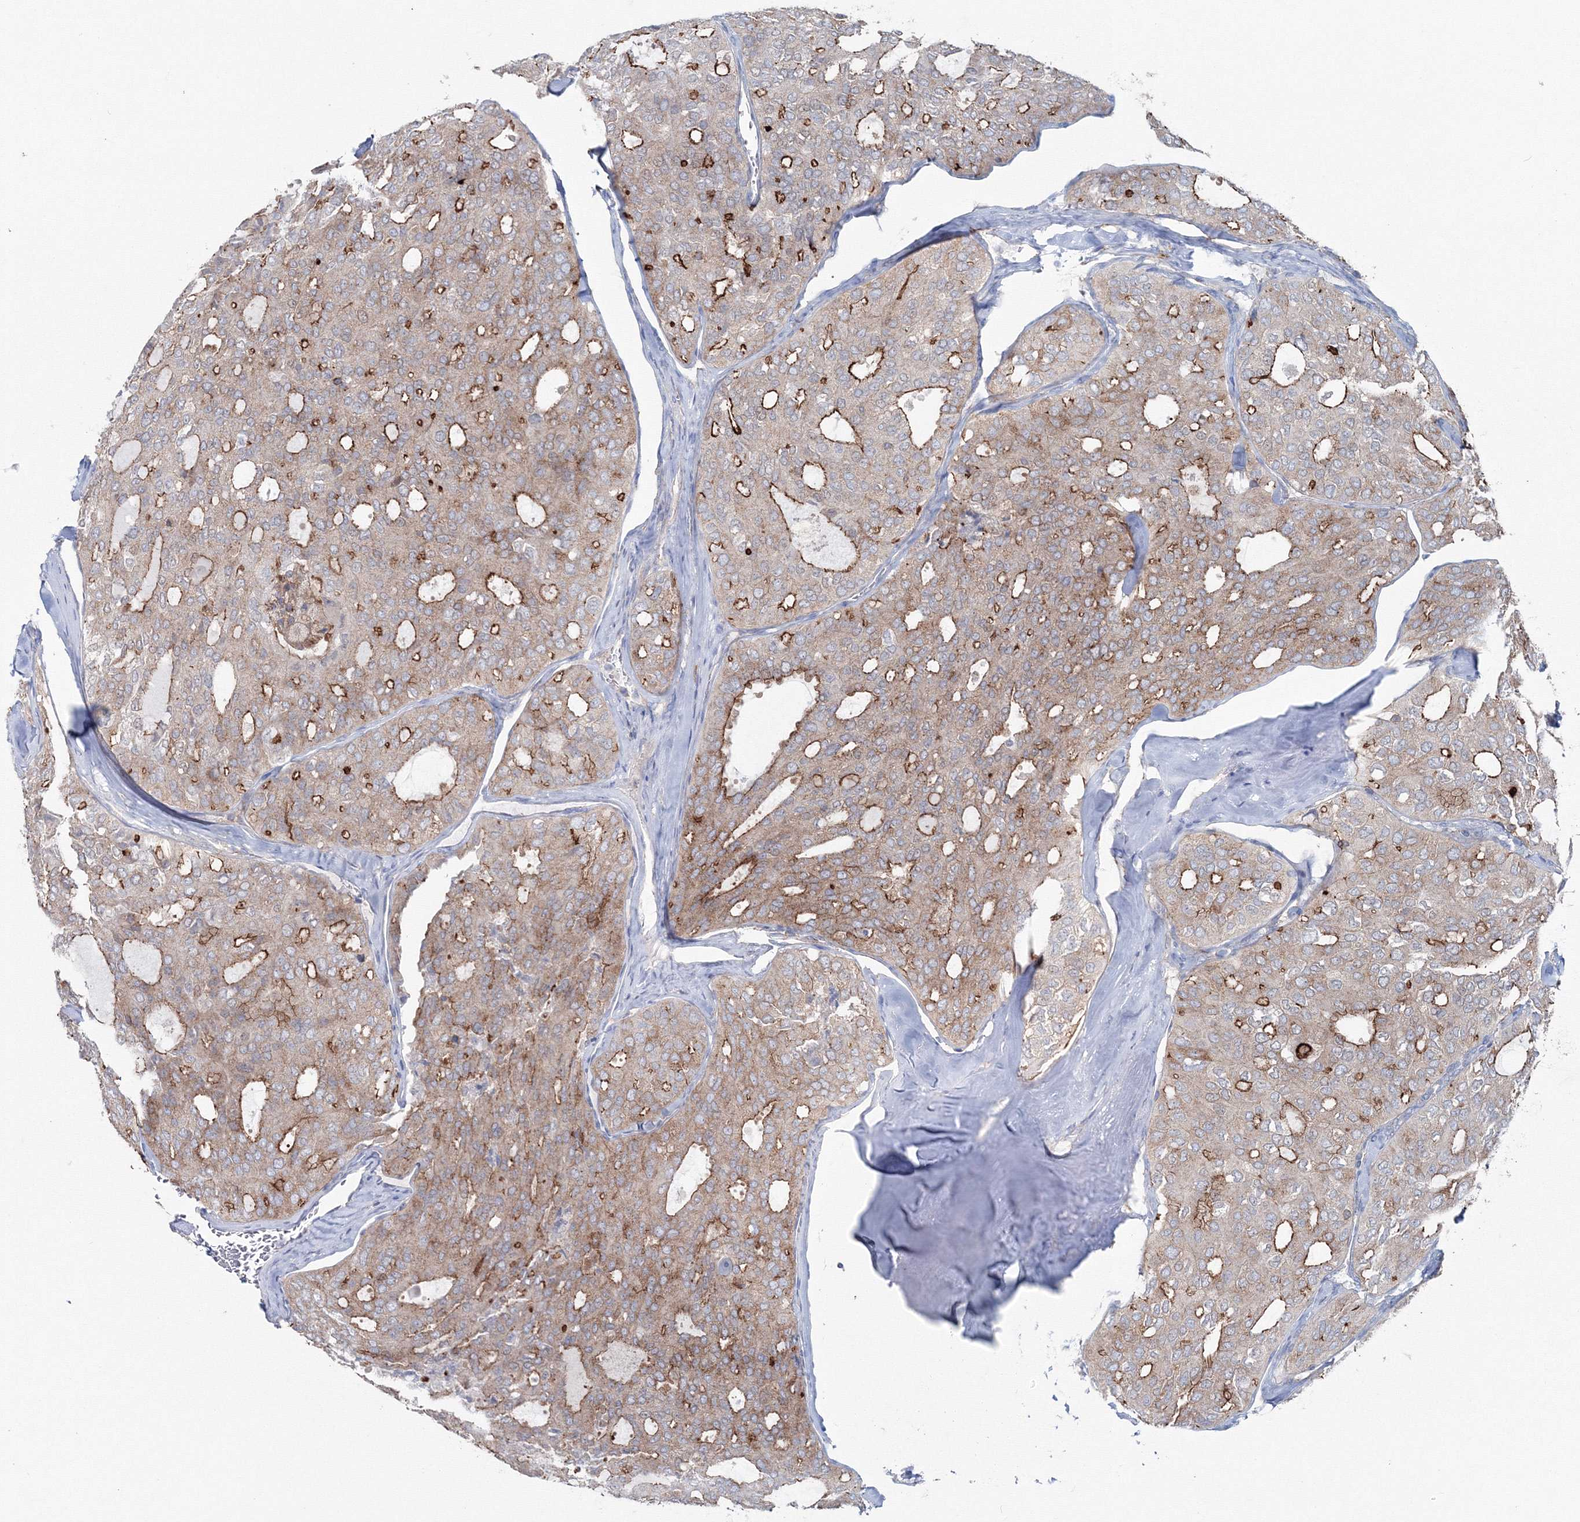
{"staining": {"intensity": "weak", "quantity": ">75%", "location": "cytoplasmic/membranous"}, "tissue": "thyroid cancer", "cell_type": "Tumor cells", "image_type": "cancer", "snomed": [{"axis": "morphology", "description": "Follicular adenoma carcinoma, NOS"}, {"axis": "topography", "description": "Thyroid gland"}], "caption": "A histopathology image showing weak cytoplasmic/membranous staining in approximately >75% of tumor cells in thyroid cancer, as visualized by brown immunohistochemical staining.", "gene": "GGA2", "patient": {"sex": "male", "age": 75}}